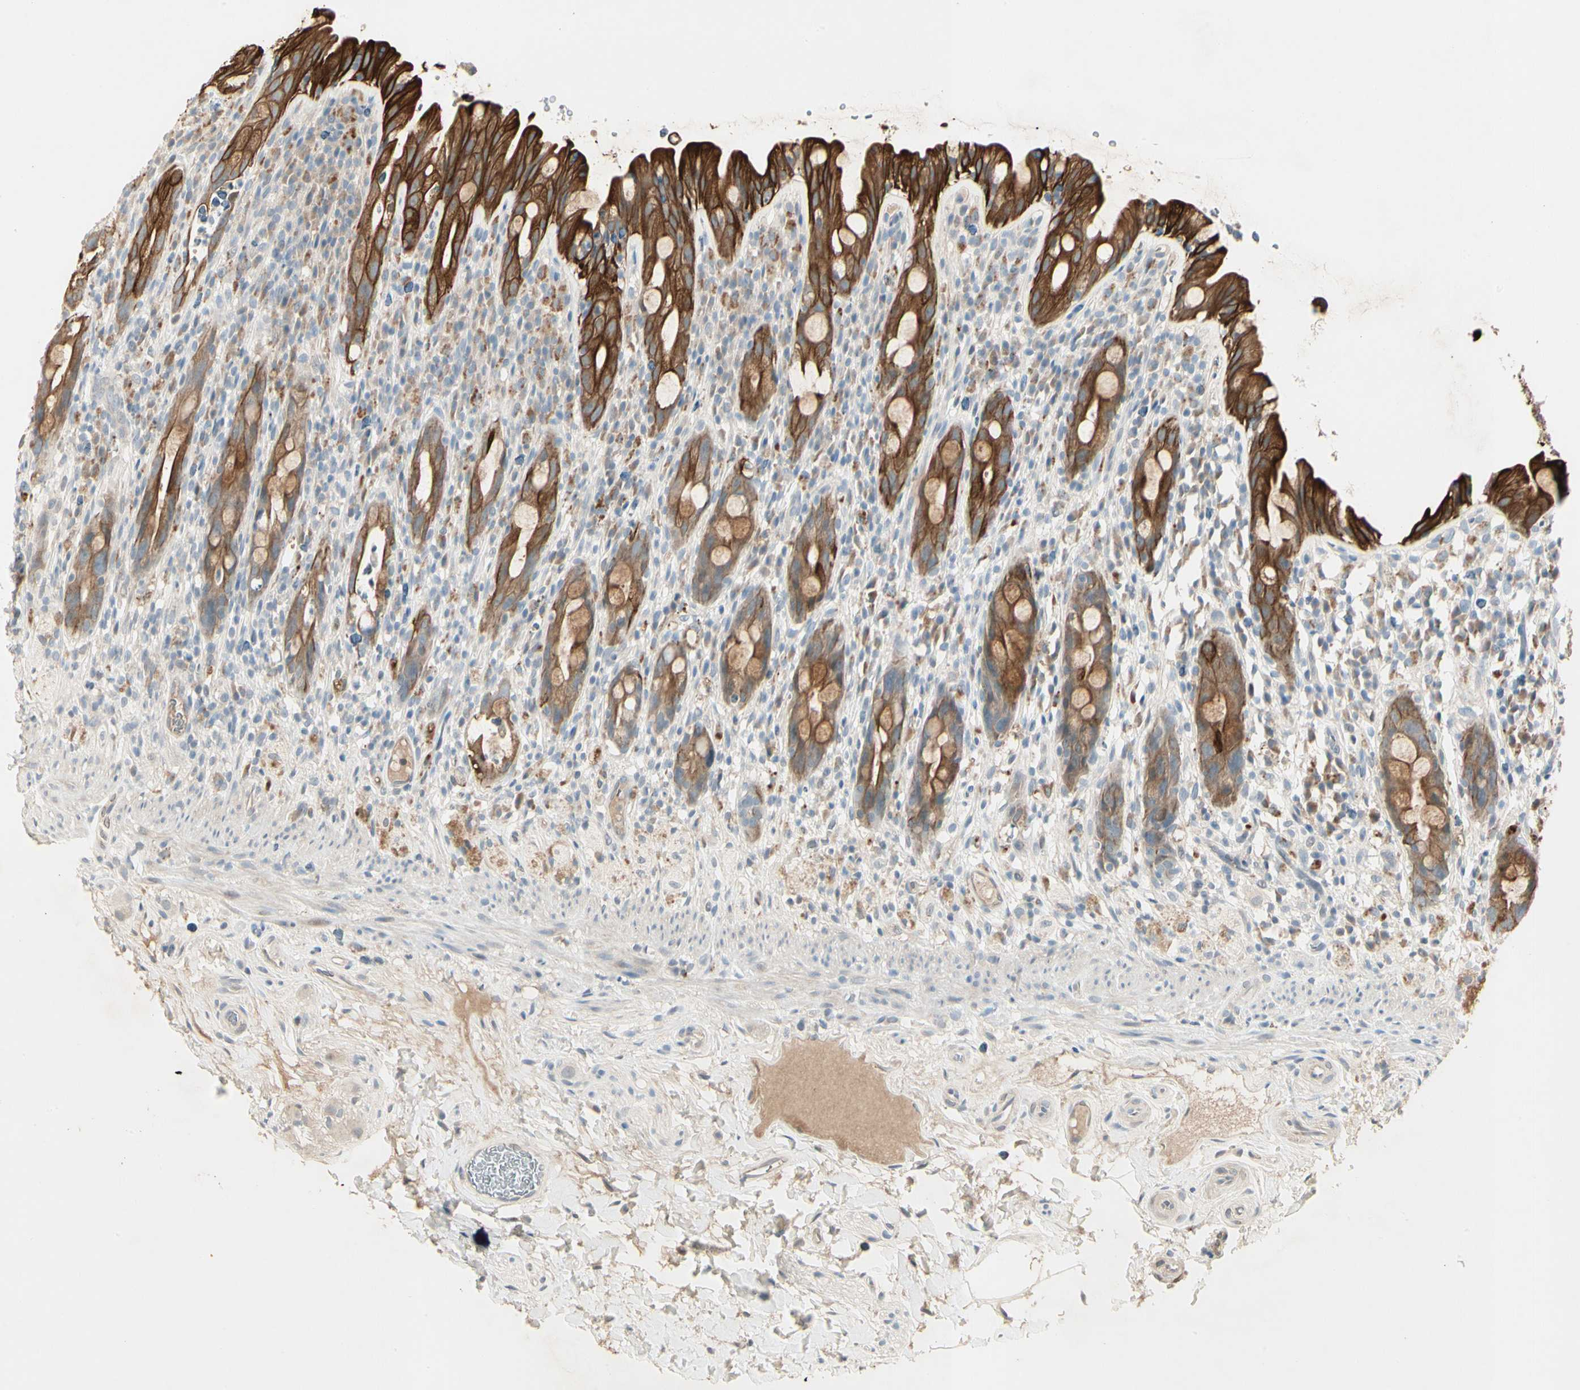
{"staining": {"intensity": "strong", "quantity": ">75%", "location": "cytoplasmic/membranous"}, "tissue": "rectum", "cell_type": "Glandular cells", "image_type": "normal", "snomed": [{"axis": "morphology", "description": "Normal tissue, NOS"}, {"axis": "topography", "description": "Rectum"}], "caption": "Immunohistochemistry (IHC) micrograph of benign rectum: rectum stained using immunohistochemistry (IHC) reveals high levels of strong protein expression localized specifically in the cytoplasmic/membranous of glandular cells, appearing as a cytoplasmic/membranous brown color.", "gene": "SKIL", "patient": {"sex": "male", "age": 44}}